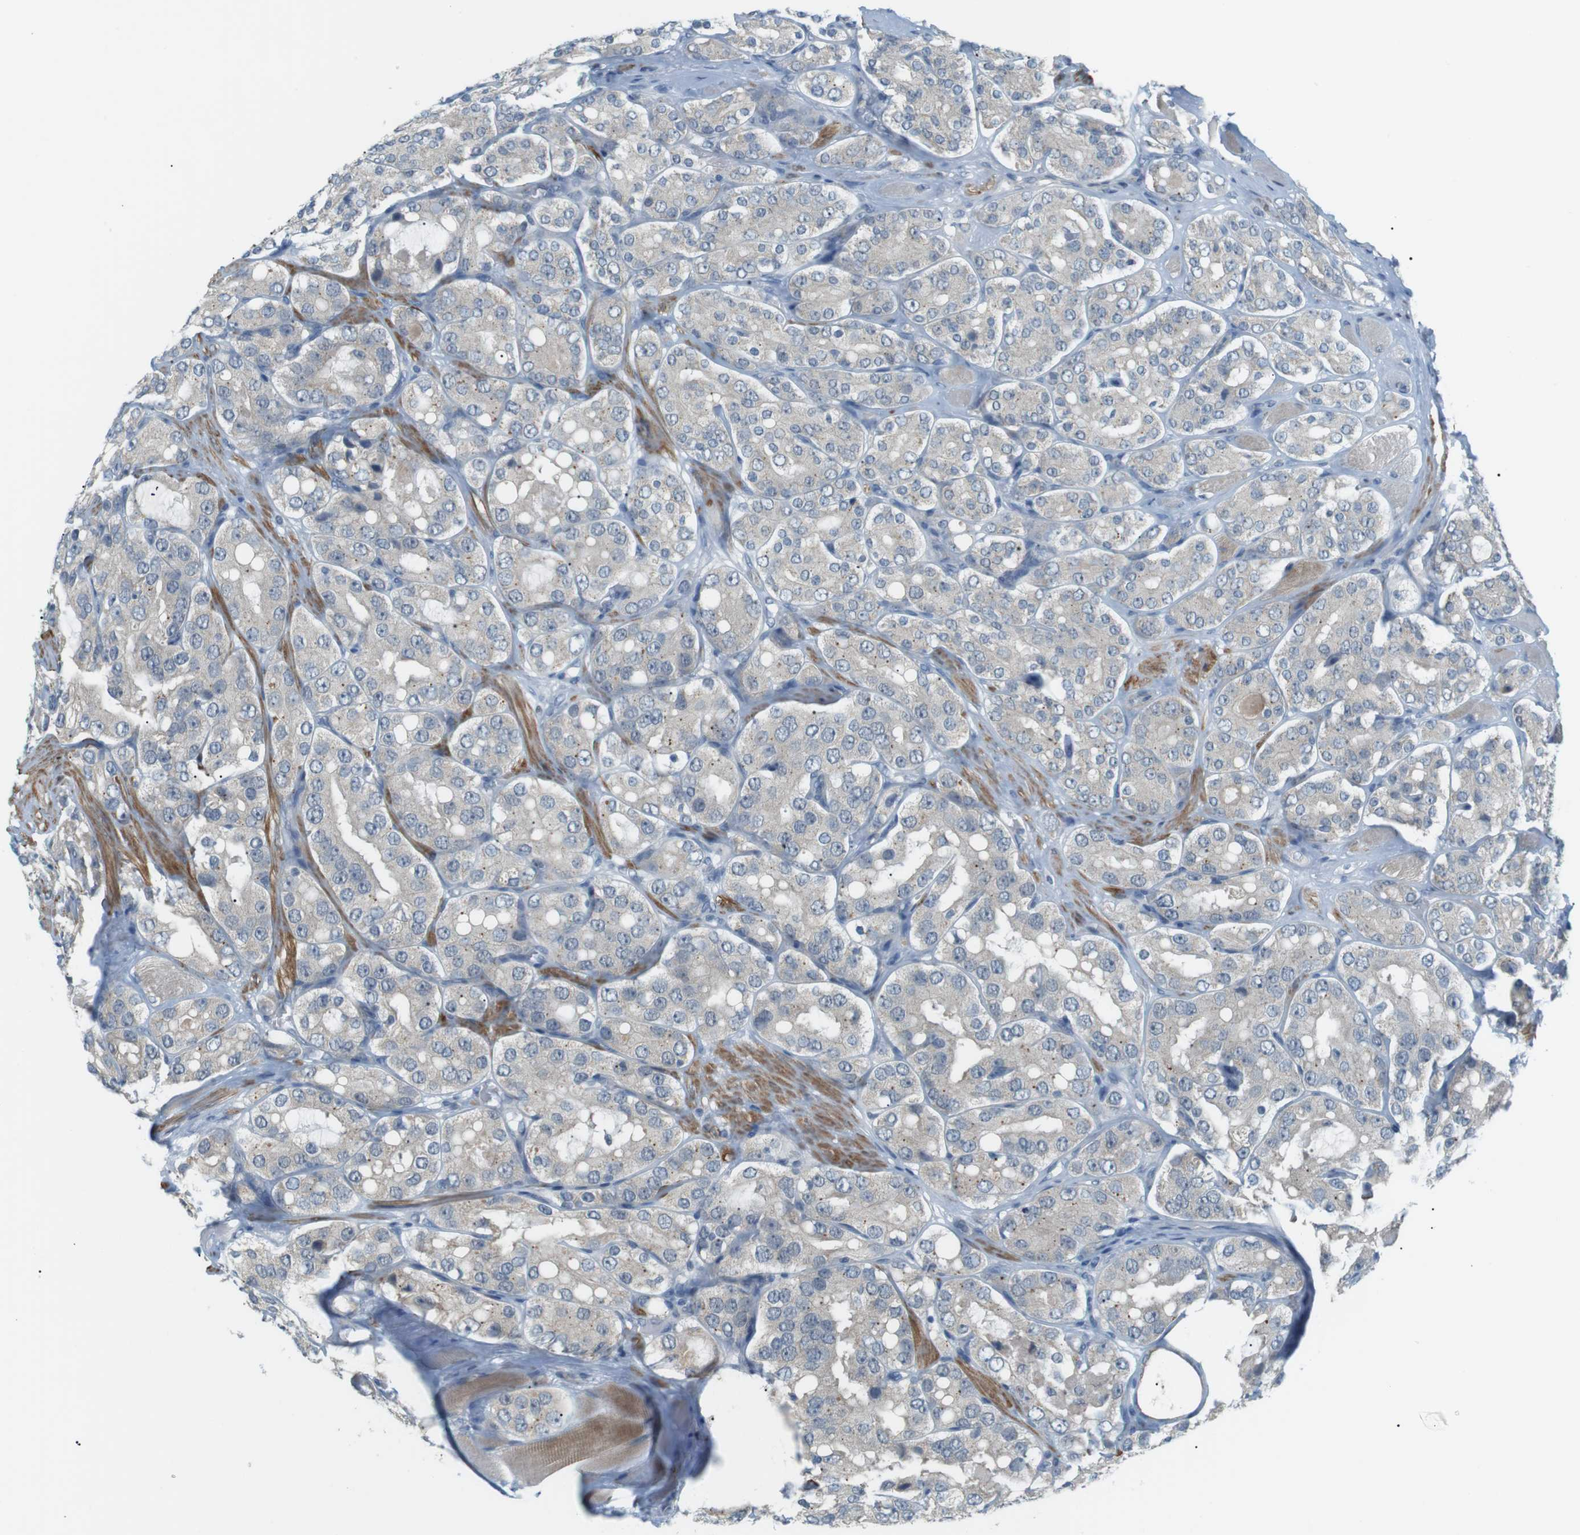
{"staining": {"intensity": "weak", "quantity": "25%-75%", "location": "cytoplasmic/membranous"}, "tissue": "prostate cancer", "cell_type": "Tumor cells", "image_type": "cancer", "snomed": [{"axis": "morphology", "description": "Adenocarcinoma, High grade"}, {"axis": "topography", "description": "Prostate"}], "caption": "Prostate cancer (high-grade adenocarcinoma) was stained to show a protein in brown. There is low levels of weak cytoplasmic/membranous expression in about 25%-75% of tumor cells.", "gene": "RTN3", "patient": {"sex": "male", "age": 65}}